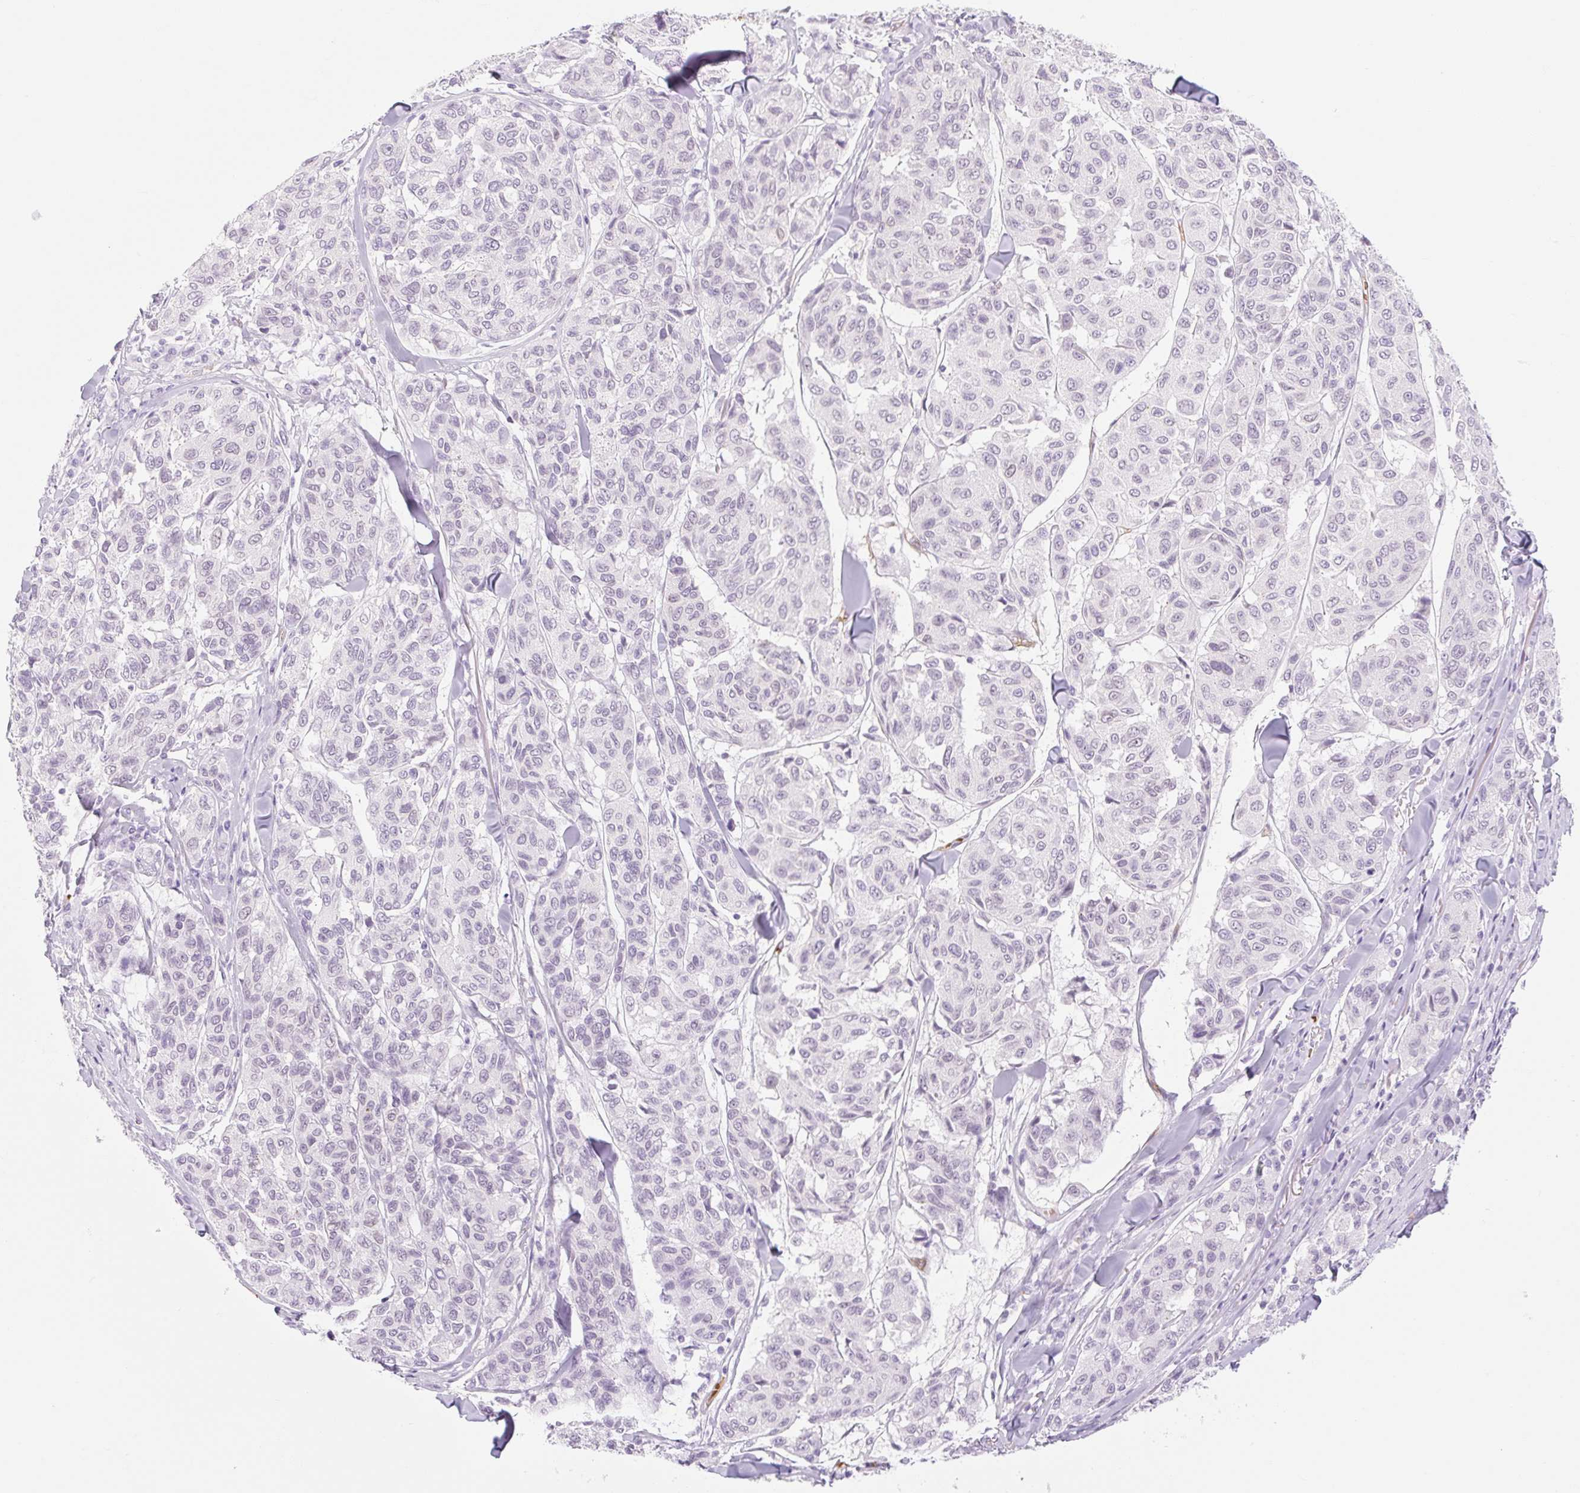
{"staining": {"intensity": "negative", "quantity": "none", "location": "none"}, "tissue": "melanoma", "cell_type": "Tumor cells", "image_type": "cancer", "snomed": [{"axis": "morphology", "description": "Malignant melanoma, NOS"}, {"axis": "topography", "description": "Skin"}], "caption": "Malignant melanoma was stained to show a protein in brown. There is no significant expression in tumor cells.", "gene": "TAF1L", "patient": {"sex": "female", "age": 66}}